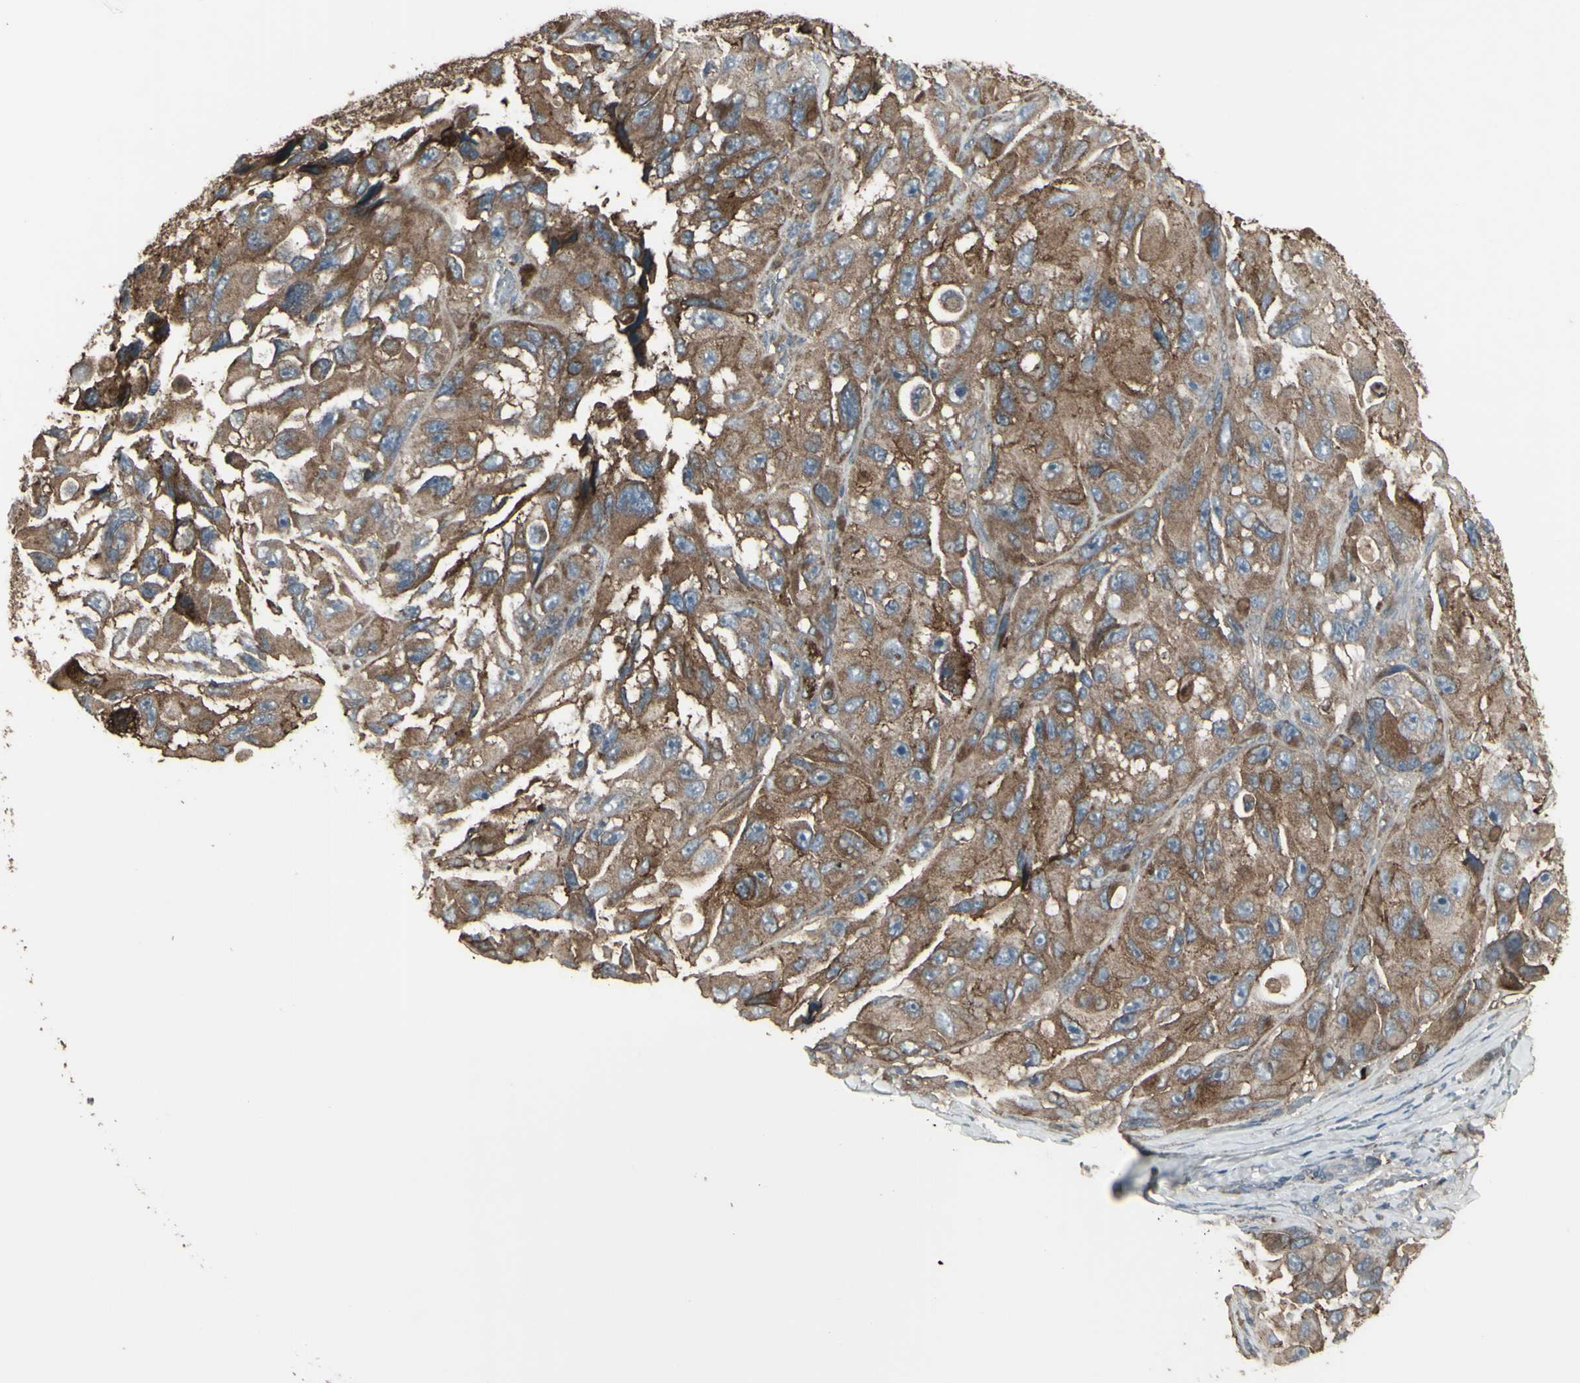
{"staining": {"intensity": "moderate", "quantity": ">75%", "location": "cytoplasmic/membranous"}, "tissue": "melanoma", "cell_type": "Tumor cells", "image_type": "cancer", "snomed": [{"axis": "morphology", "description": "Malignant melanoma, NOS"}, {"axis": "topography", "description": "Skin"}], "caption": "Malignant melanoma tissue shows moderate cytoplasmic/membranous expression in approximately >75% of tumor cells (DAB (3,3'-diaminobenzidine) IHC with brightfield microscopy, high magnification).", "gene": "SMO", "patient": {"sex": "female", "age": 73}}